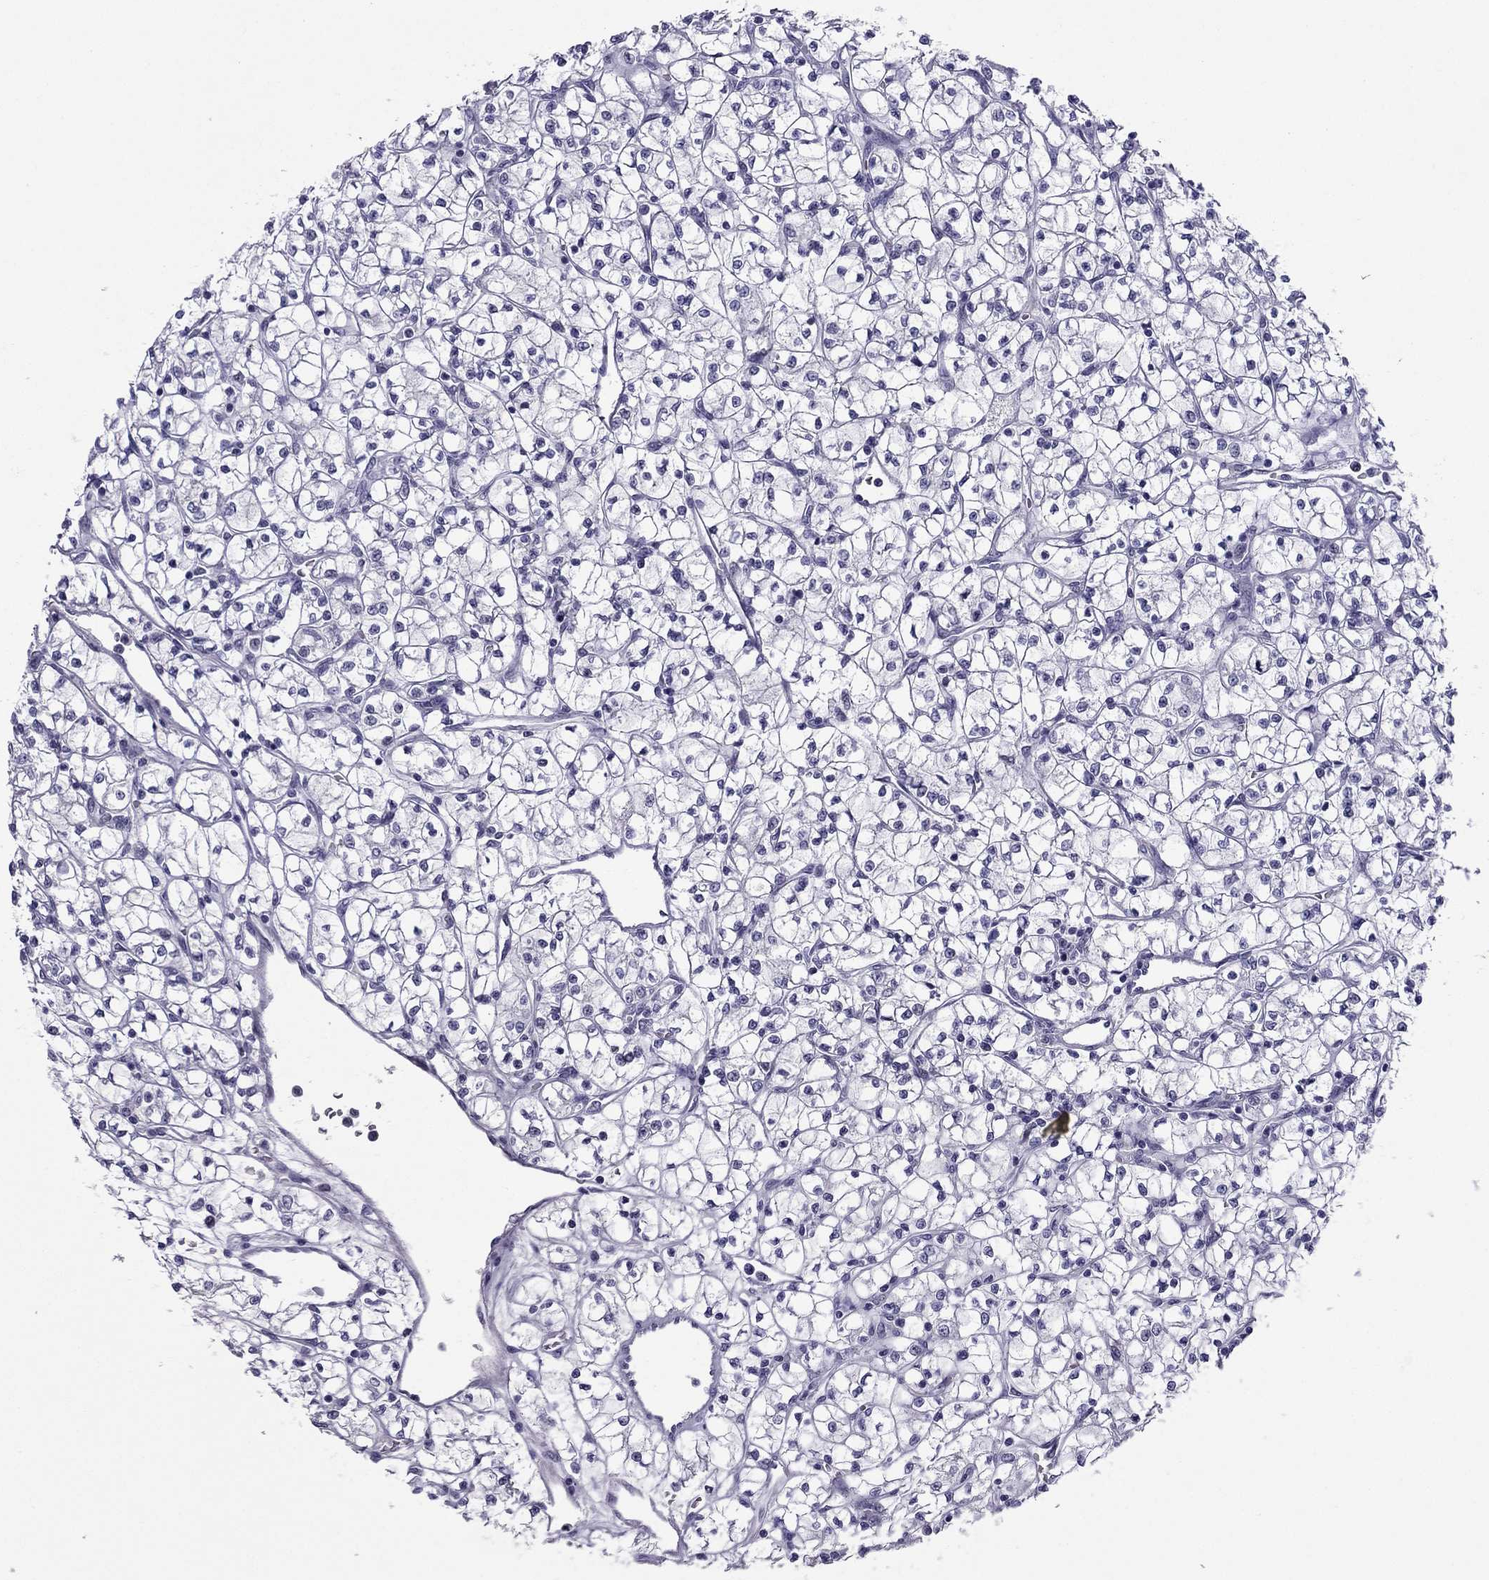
{"staining": {"intensity": "negative", "quantity": "none", "location": "none"}, "tissue": "renal cancer", "cell_type": "Tumor cells", "image_type": "cancer", "snomed": [{"axis": "morphology", "description": "Adenocarcinoma, NOS"}, {"axis": "topography", "description": "Kidney"}], "caption": "A high-resolution histopathology image shows immunohistochemistry staining of renal adenocarcinoma, which exhibits no significant positivity in tumor cells. The staining is performed using DAB brown chromogen with nuclei counter-stained in using hematoxylin.", "gene": "MYLK3", "patient": {"sex": "female", "age": 64}}